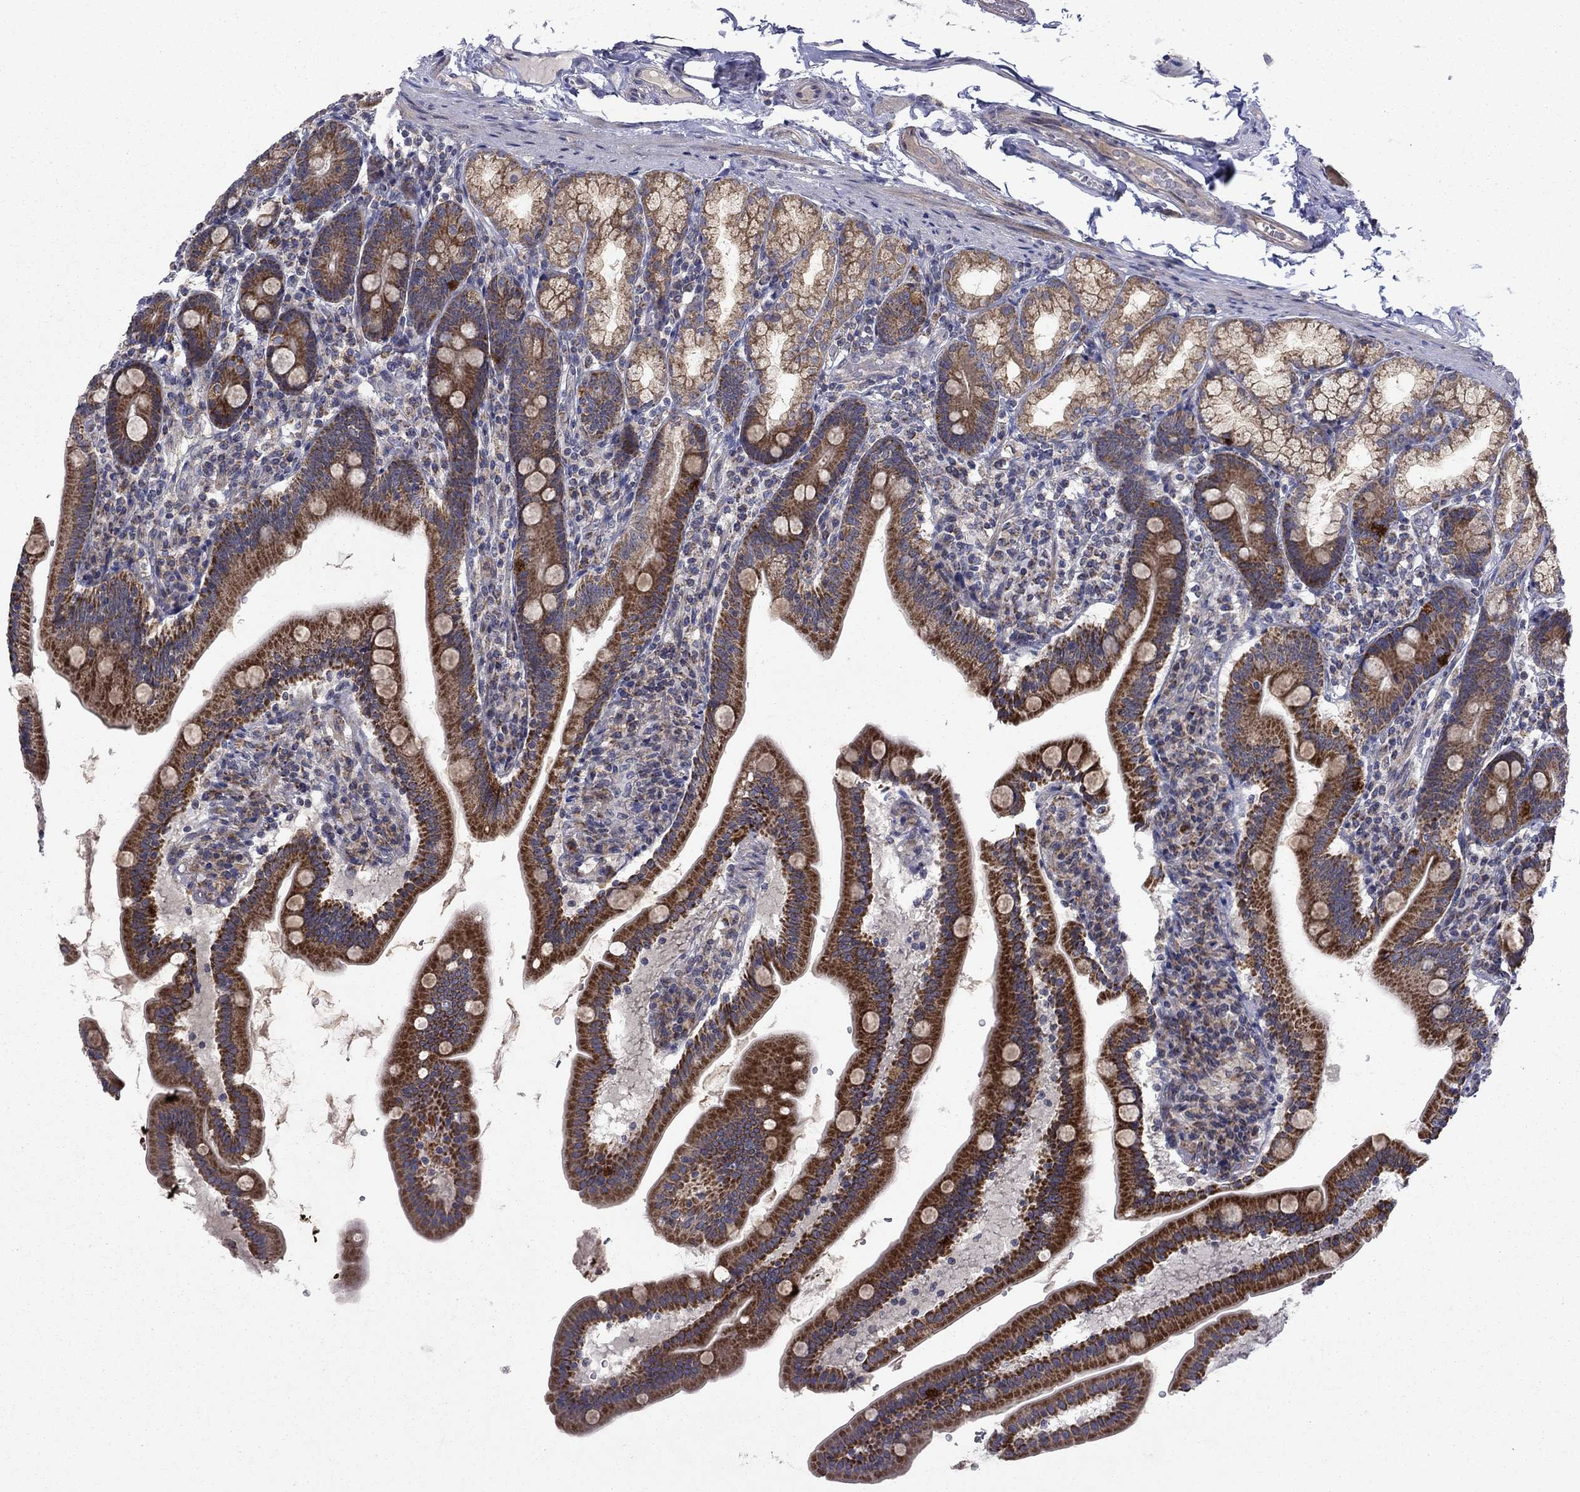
{"staining": {"intensity": "strong", "quantity": "25%-75%", "location": "cytoplasmic/membranous"}, "tissue": "duodenum", "cell_type": "Glandular cells", "image_type": "normal", "snomed": [{"axis": "morphology", "description": "Normal tissue, NOS"}, {"axis": "topography", "description": "Duodenum"}], "caption": "The immunohistochemical stain labels strong cytoplasmic/membranous staining in glandular cells of normal duodenum.", "gene": "DOP1B", "patient": {"sex": "female", "age": 67}}